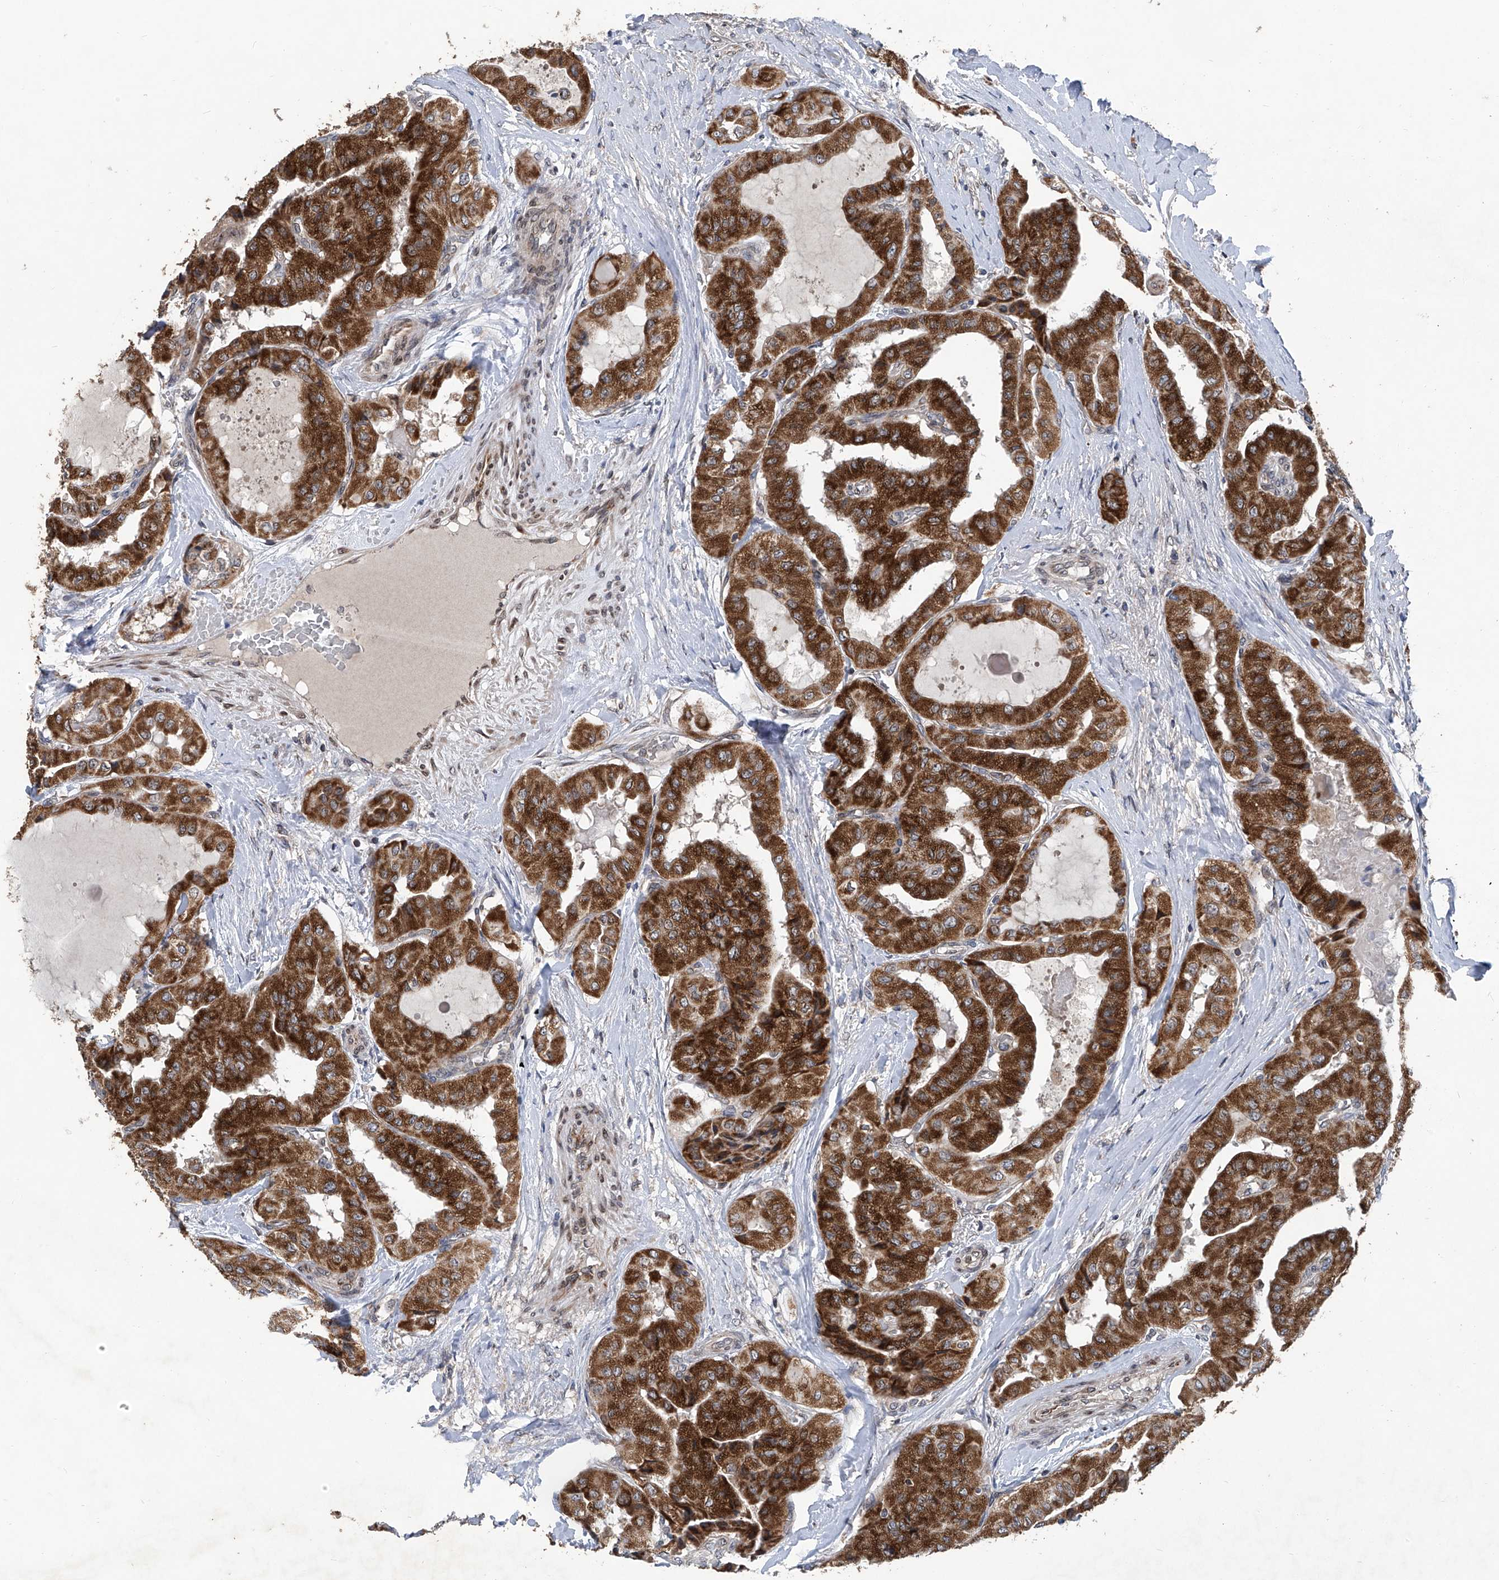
{"staining": {"intensity": "strong", "quantity": ">75%", "location": "cytoplasmic/membranous"}, "tissue": "thyroid cancer", "cell_type": "Tumor cells", "image_type": "cancer", "snomed": [{"axis": "morphology", "description": "Papillary adenocarcinoma, NOS"}, {"axis": "topography", "description": "Thyroid gland"}], "caption": "Immunohistochemistry of human thyroid papillary adenocarcinoma demonstrates high levels of strong cytoplasmic/membranous expression in about >75% of tumor cells. (DAB IHC, brown staining for protein, blue staining for nuclei).", "gene": "BCKDHB", "patient": {"sex": "female", "age": 59}}